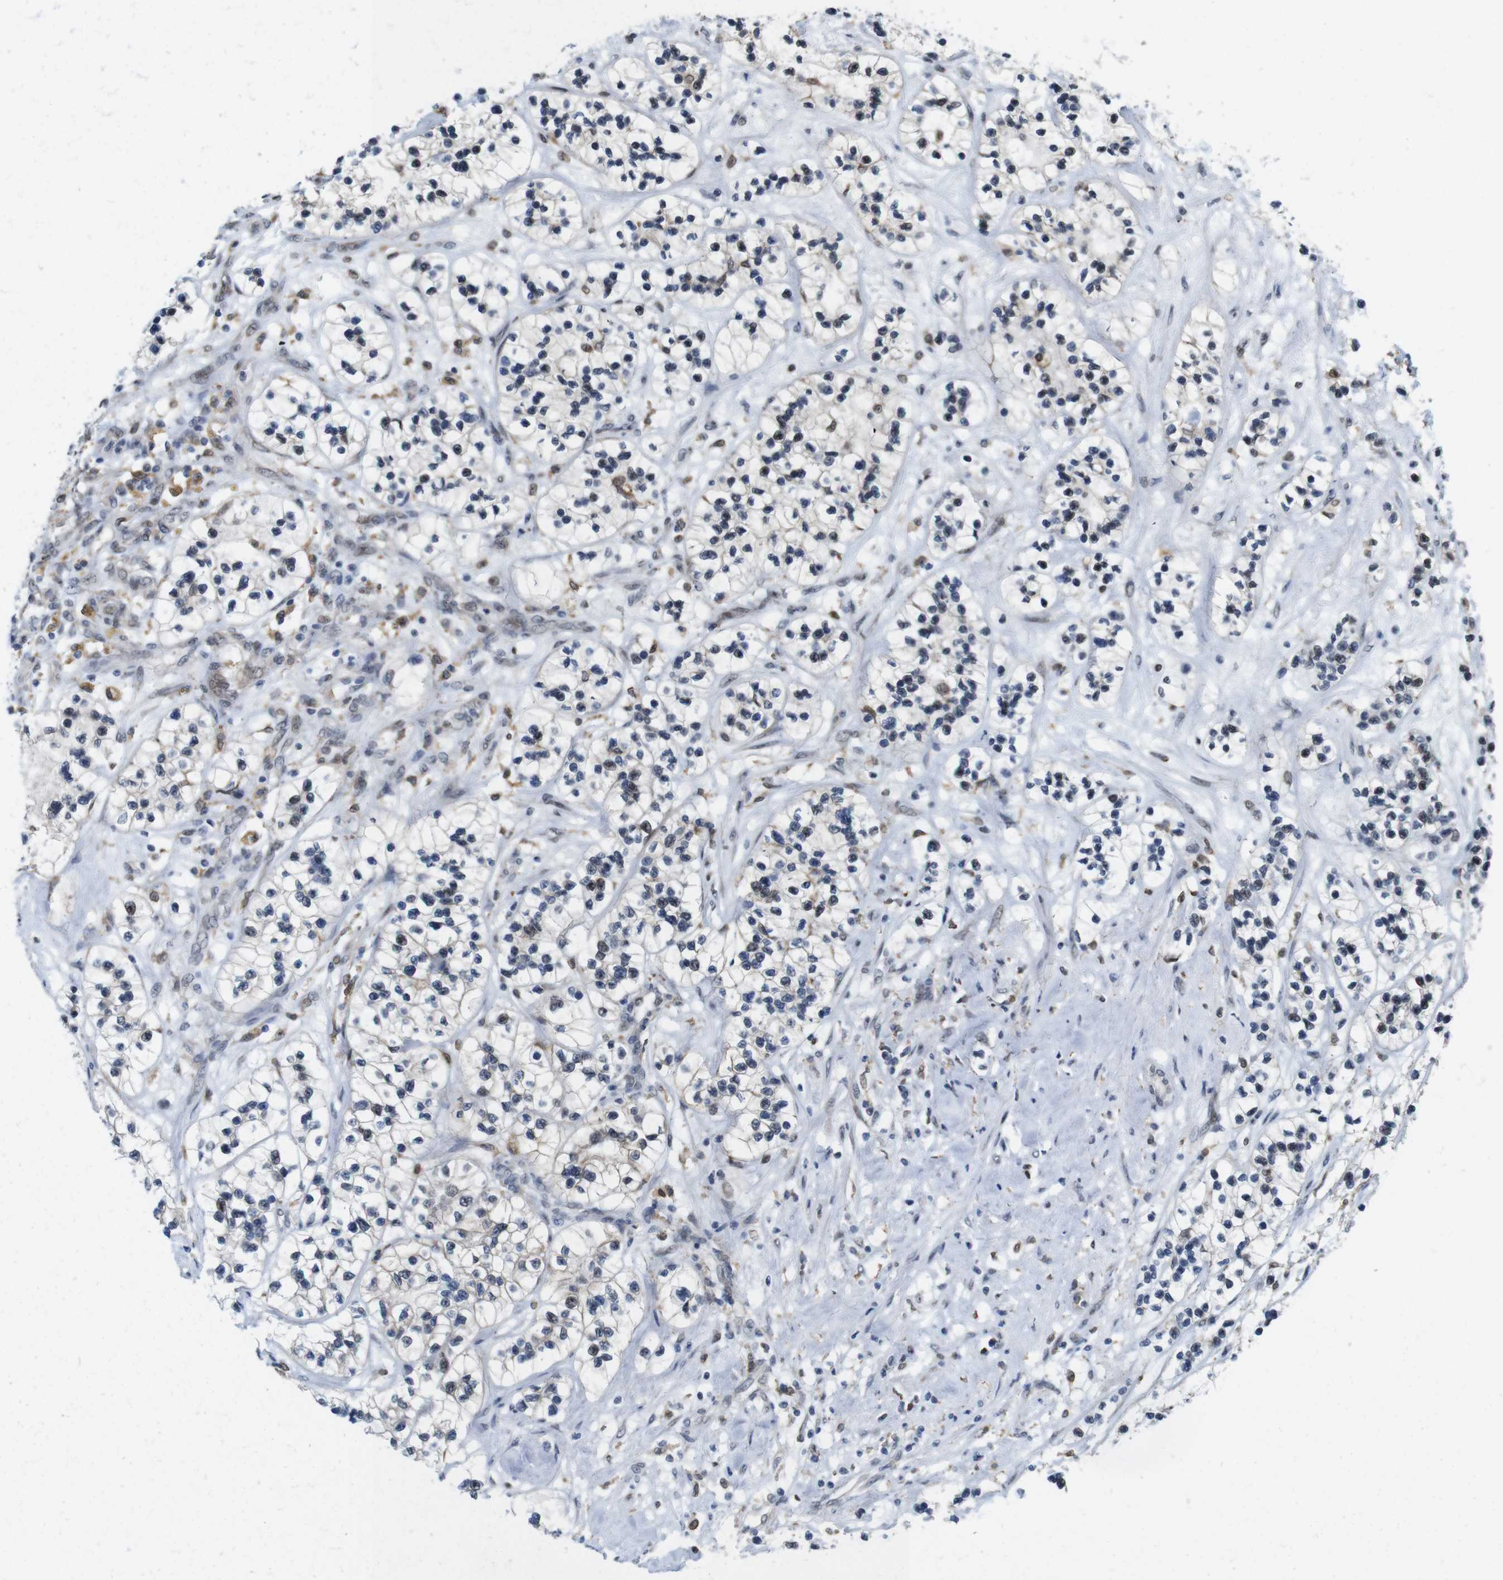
{"staining": {"intensity": "weak", "quantity": "25%-75%", "location": "cytoplasmic/membranous,nuclear"}, "tissue": "renal cancer", "cell_type": "Tumor cells", "image_type": "cancer", "snomed": [{"axis": "morphology", "description": "Adenocarcinoma, NOS"}, {"axis": "topography", "description": "Kidney"}], "caption": "Weak cytoplasmic/membranous and nuclear expression is present in approximately 25%-75% of tumor cells in renal cancer (adenocarcinoma). The staining is performed using DAB (3,3'-diaminobenzidine) brown chromogen to label protein expression. The nuclei are counter-stained blue using hematoxylin.", "gene": "PNMA8A", "patient": {"sex": "female", "age": 57}}